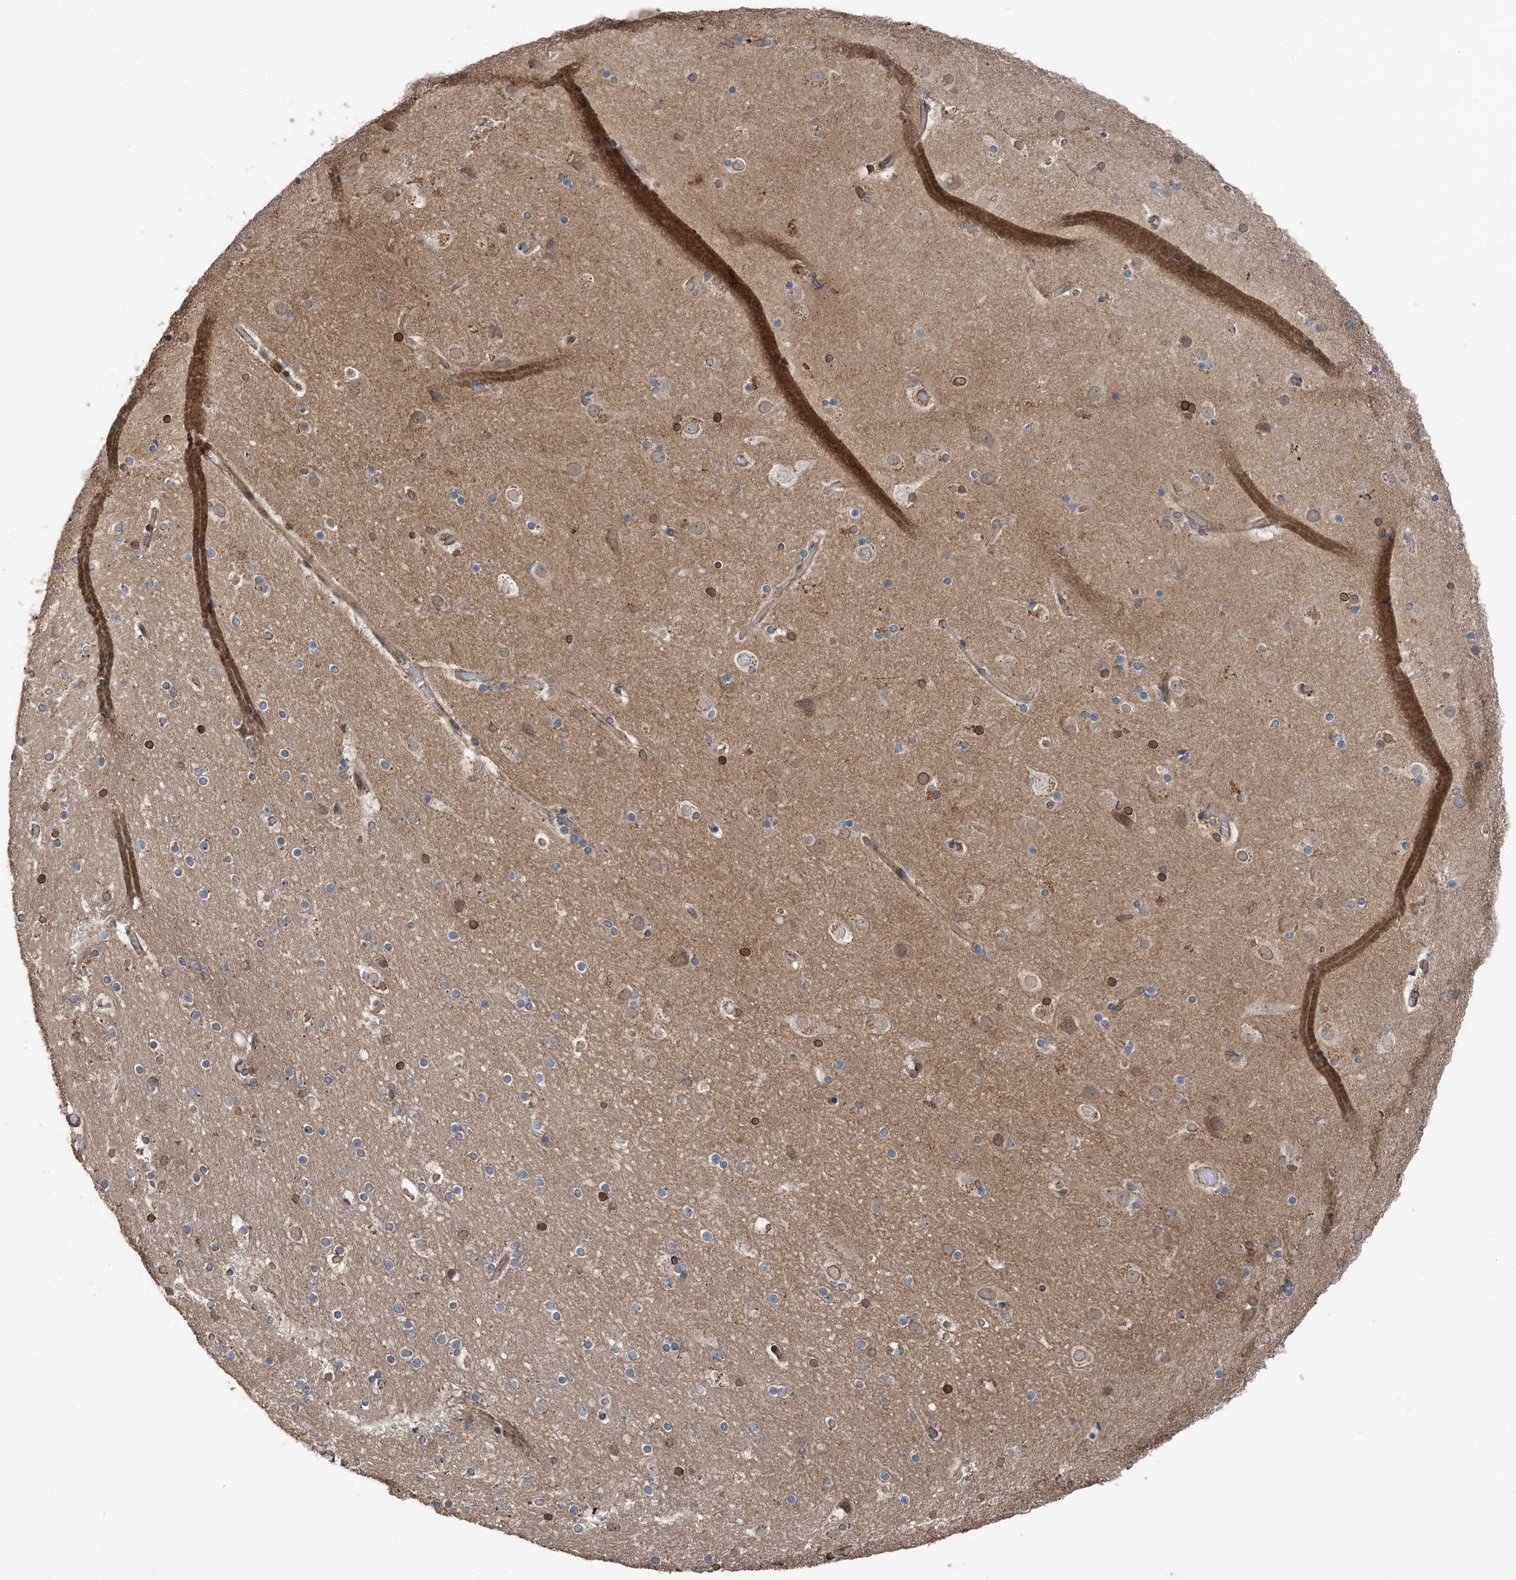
{"staining": {"intensity": "moderate", "quantity": ">75%", "location": "cytoplasmic/membranous,nuclear"}, "tissue": "cerebral cortex", "cell_type": "Endothelial cells", "image_type": "normal", "snomed": [{"axis": "morphology", "description": "Normal tissue, NOS"}, {"axis": "topography", "description": "Cerebral cortex"}], "caption": "Protein staining displays moderate cytoplasmic/membranous,nuclear expression in about >75% of endothelial cells in benign cerebral cortex.", "gene": "ZFAND2B", "patient": {"sex": "male", "age": 57}}